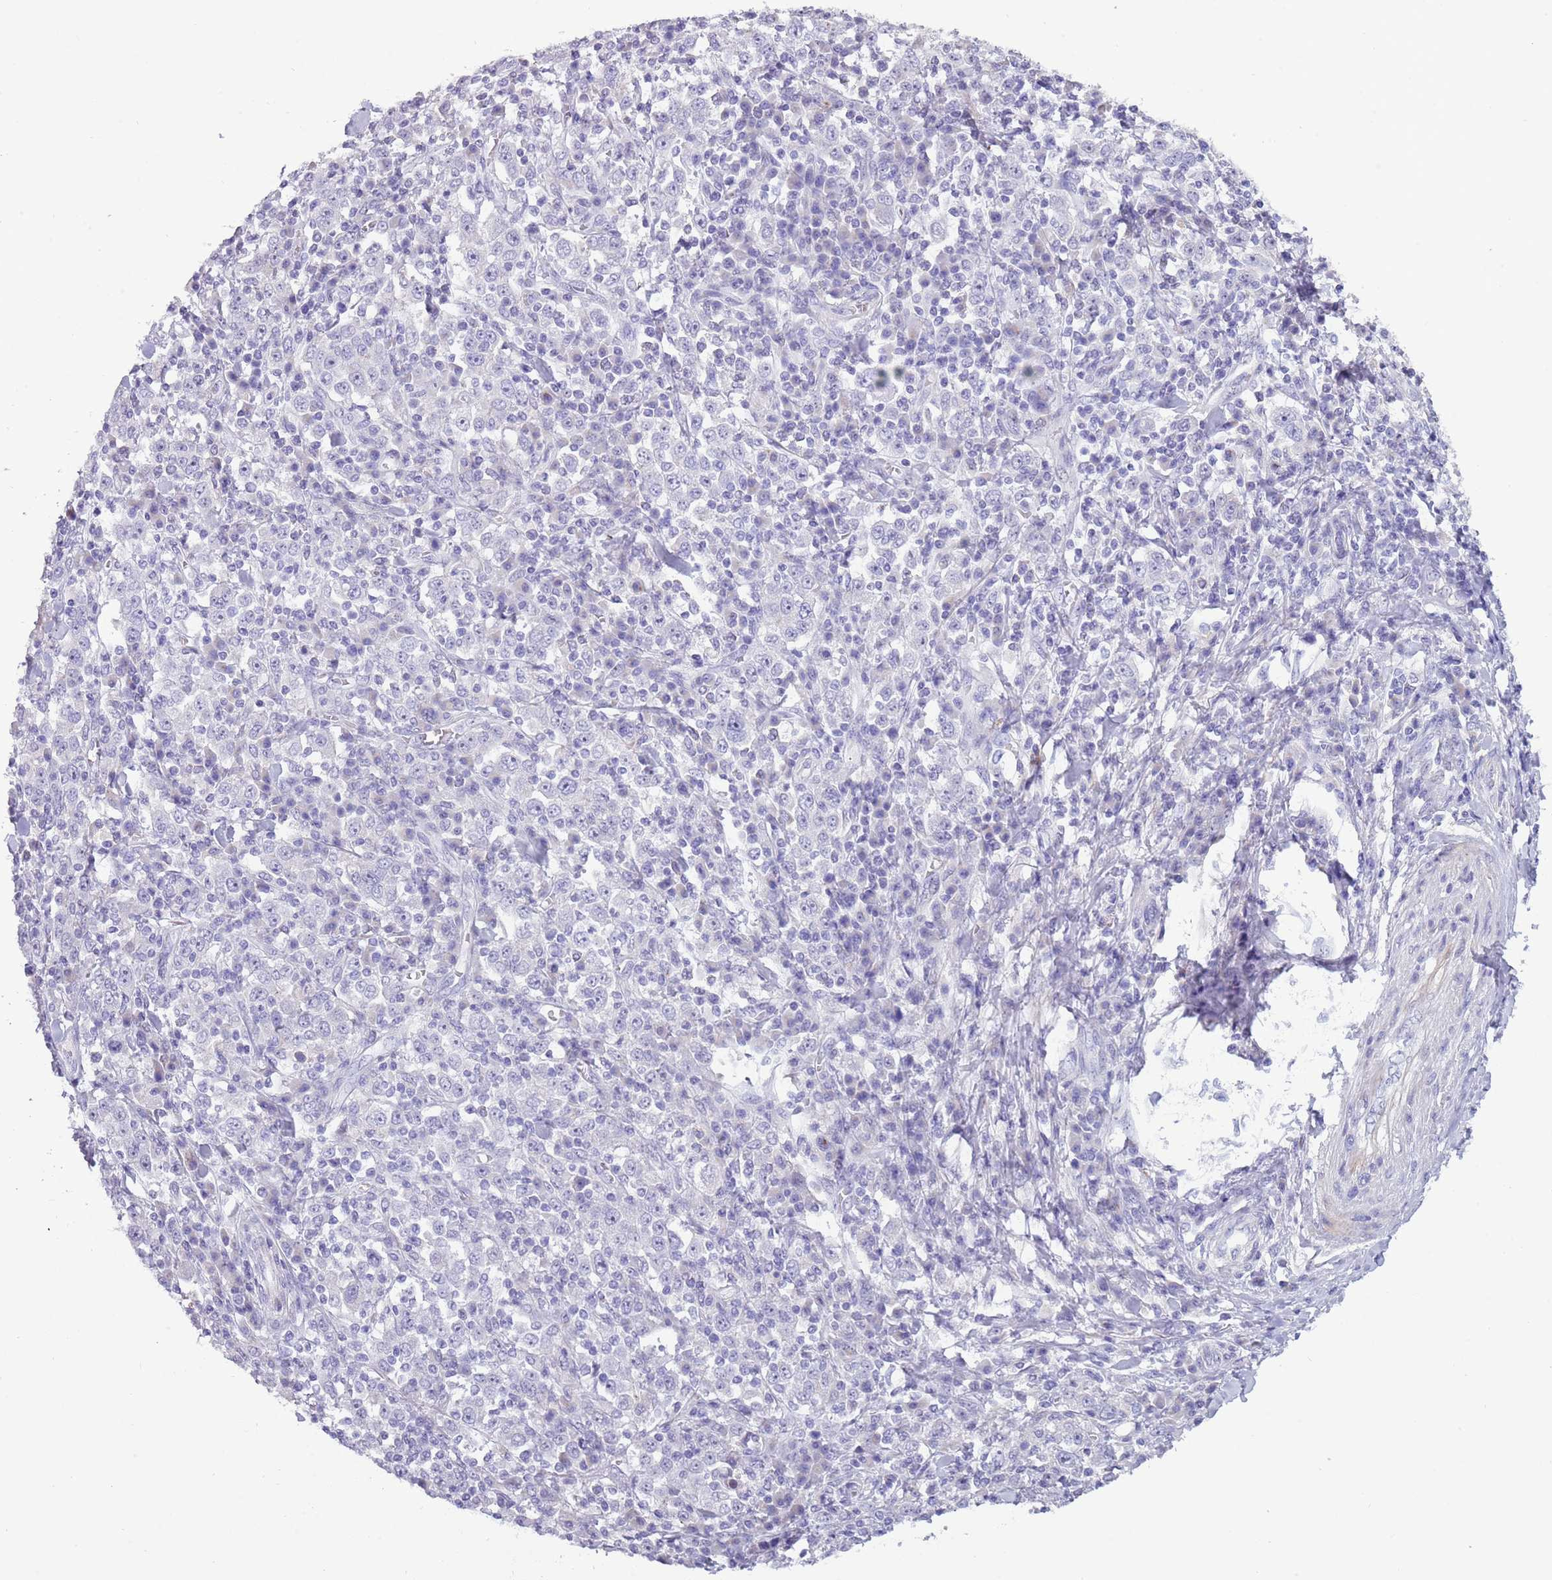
{"staining": {"intensity": "negative", "quantity": "none", "location": "none"}, "tissue": "stomach cancer", "cell_type": "Tumor cells", "image_type": "cancer", "snomed": [{"axis": "morphology", "description": "Normal tissue, NOS"}, {"axis": "morphology", "description": "Adenocarcinoma, NOS"}, {"axis": "topography", "description": "Stomach, upper"}, {"axis": "topography", "description": "Stomach"}], "caption": "IHC image of human stomach cancer (adenocarcinoma) stained for a protein (brown), which exhibits no staining in tumor cells.", "gene": "NBPF6", "patient": {"sex": "male", "age": 59}}